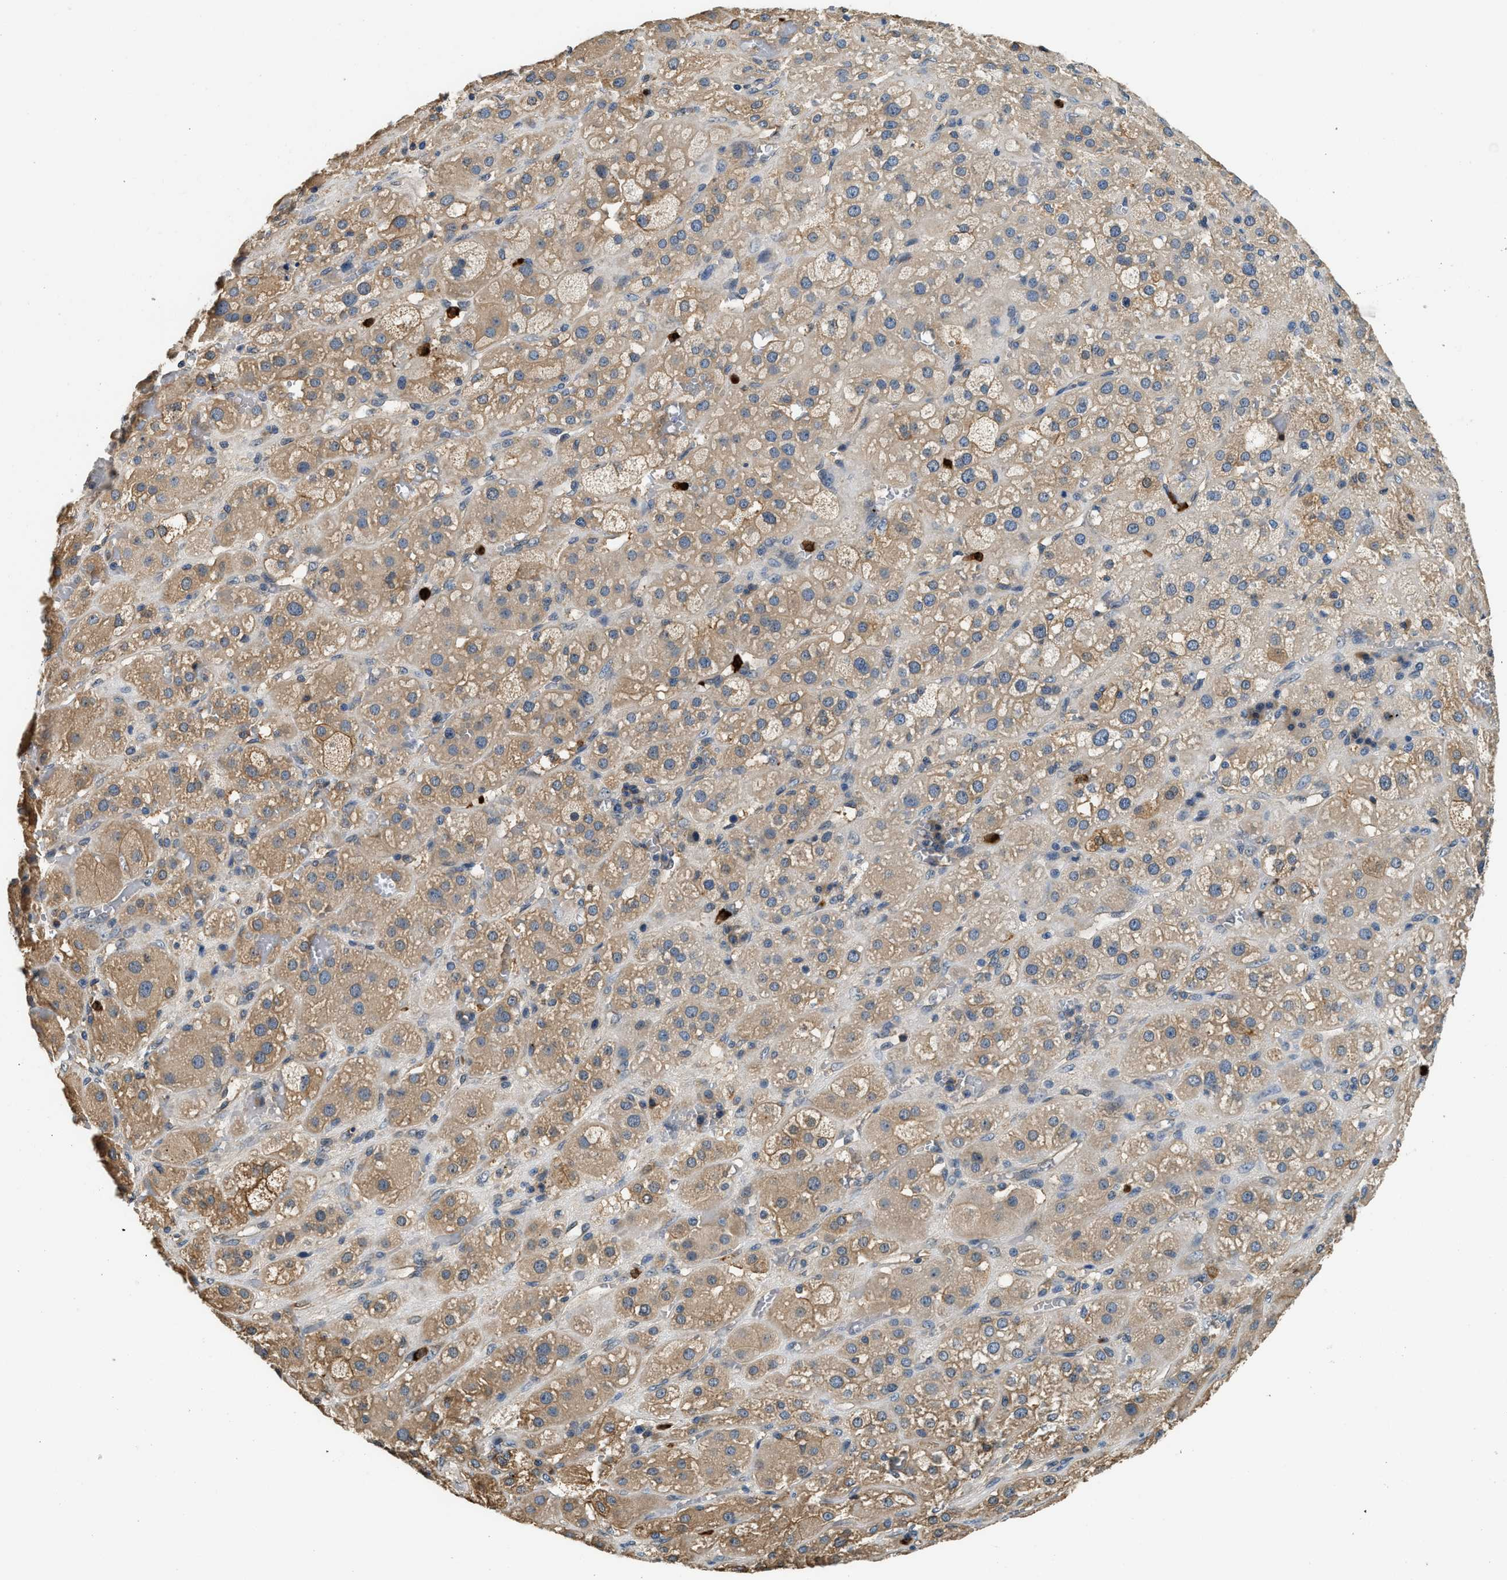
{"staining": {"intensity": "moderate", "quantity": "25%-75%", "location": "cytoplasmic/membranous"}, "tissue": "adrenal gland", "cell_type": "Glandular cells", "image_type": "normal", "snomed": [{"axis": "morphology", "description": "Normal tissue, NOS"}, {"axis": "topography", "description": "Adrenal gland"}], "caption": "A brown stain shows moderate cytoplasmic/membranous expression of a protein in glandular cells of benign adrenal gland.", "gene": "ANXA3", "patient": {"sex": "female", "age": 47}}